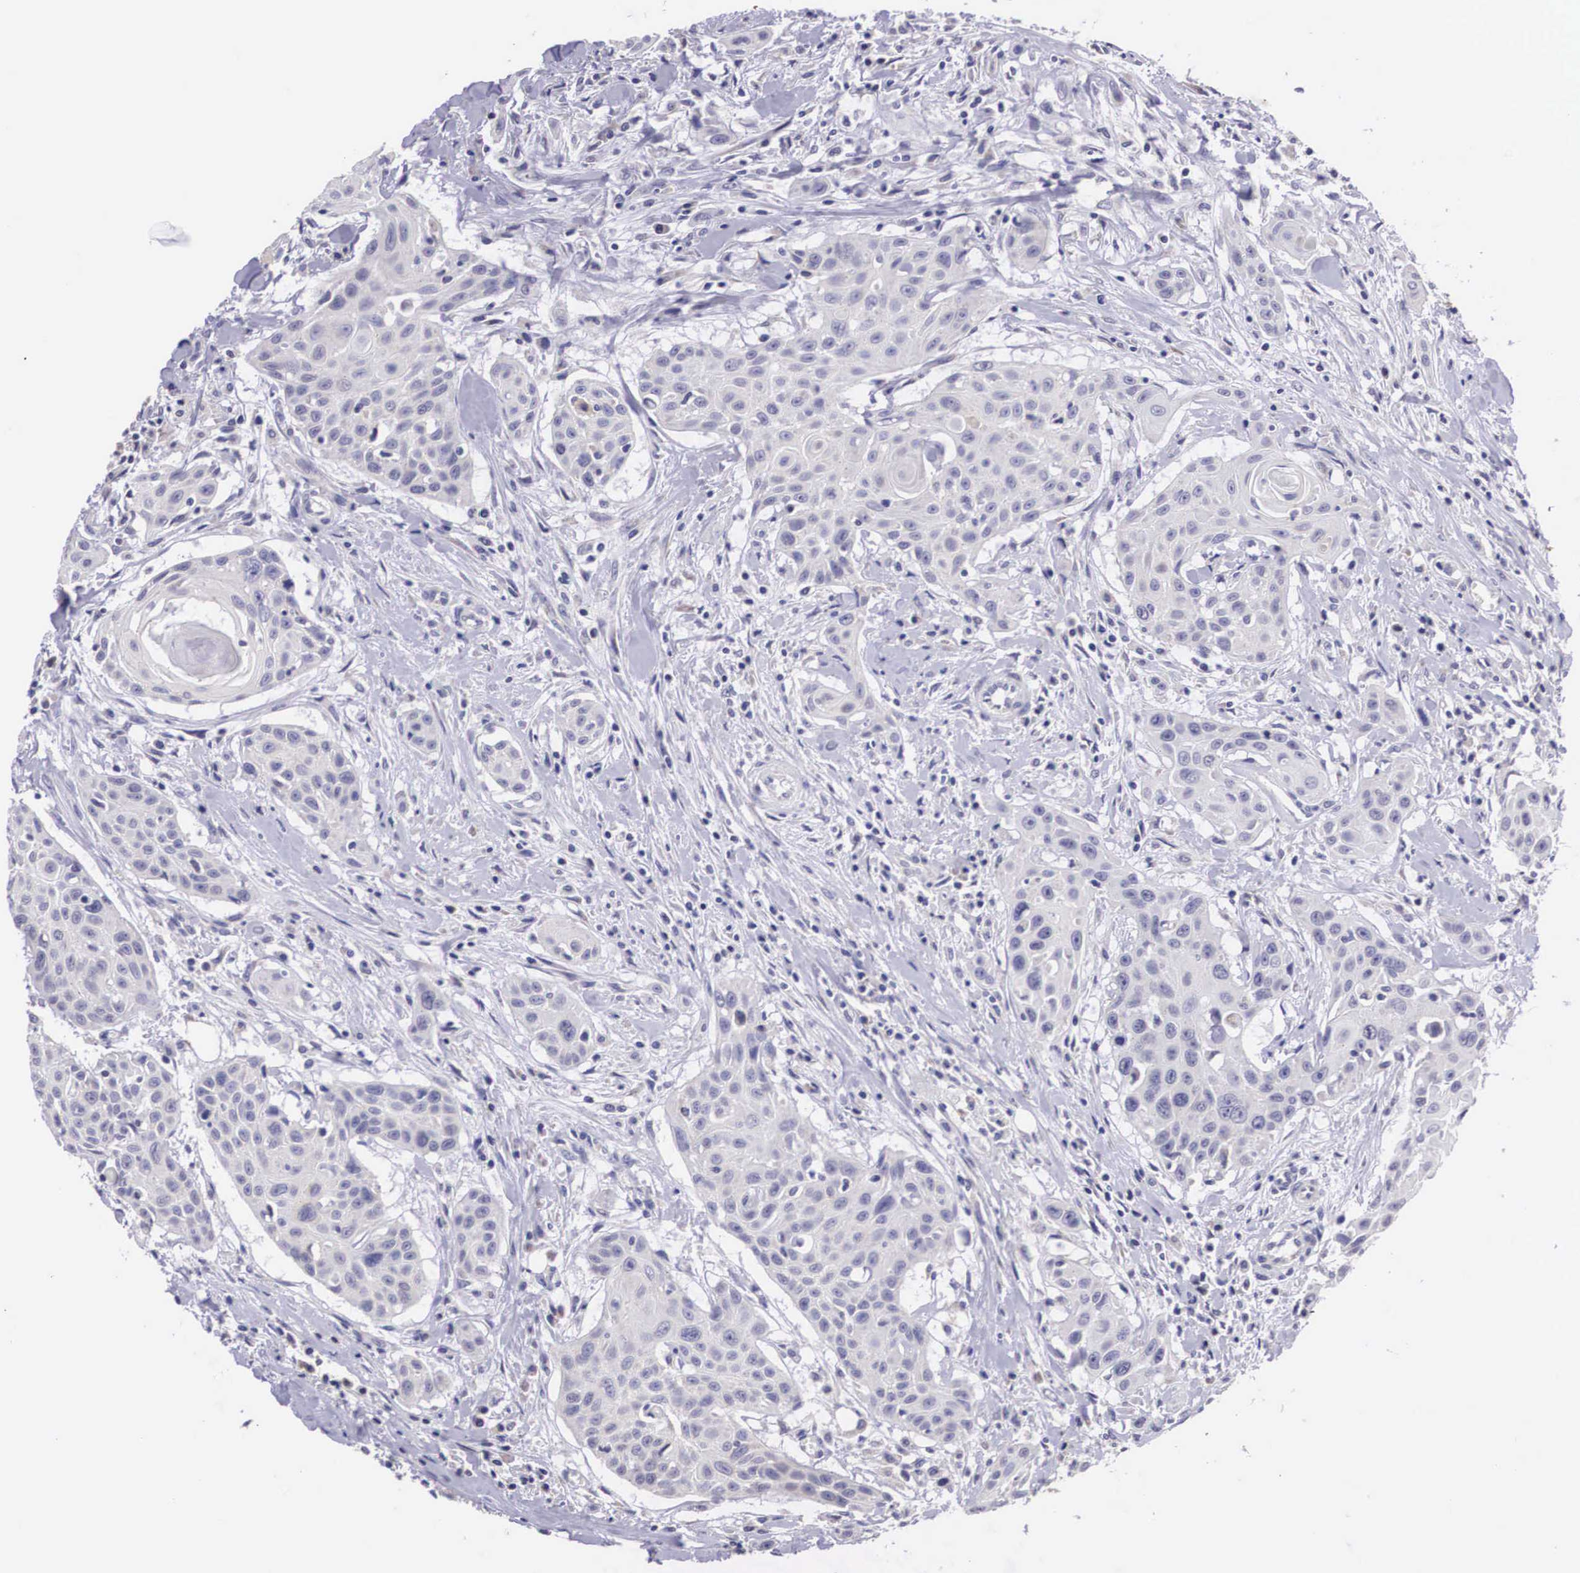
{"staining": {"intensity": "negative", "quantity": "none", "location": "none"}, "tissue": "head and neck cancer", "cell_type": "Tumor cells", "image_type": "cancer", "snomed": [{"axis": "morphology", "description": "Squamous cell carcinoma, NOS"}, {"axis": "morphology", "description": "Squamous cell carcinoma, metastatic, NOS"}, {"axis": "topography", "description": "Lymph node"}, {"axis": "topography", "description": "Salivary gland"}, {"axis": "topography", "description": "Head-Neck"}], "caption": "This is an immunohistochemistry (IHC) micrograph of head and neck cancer. There is no positivity in tumor cells.", "gene": "ARG2", "patient": {"sex": "female", "age": 74}}